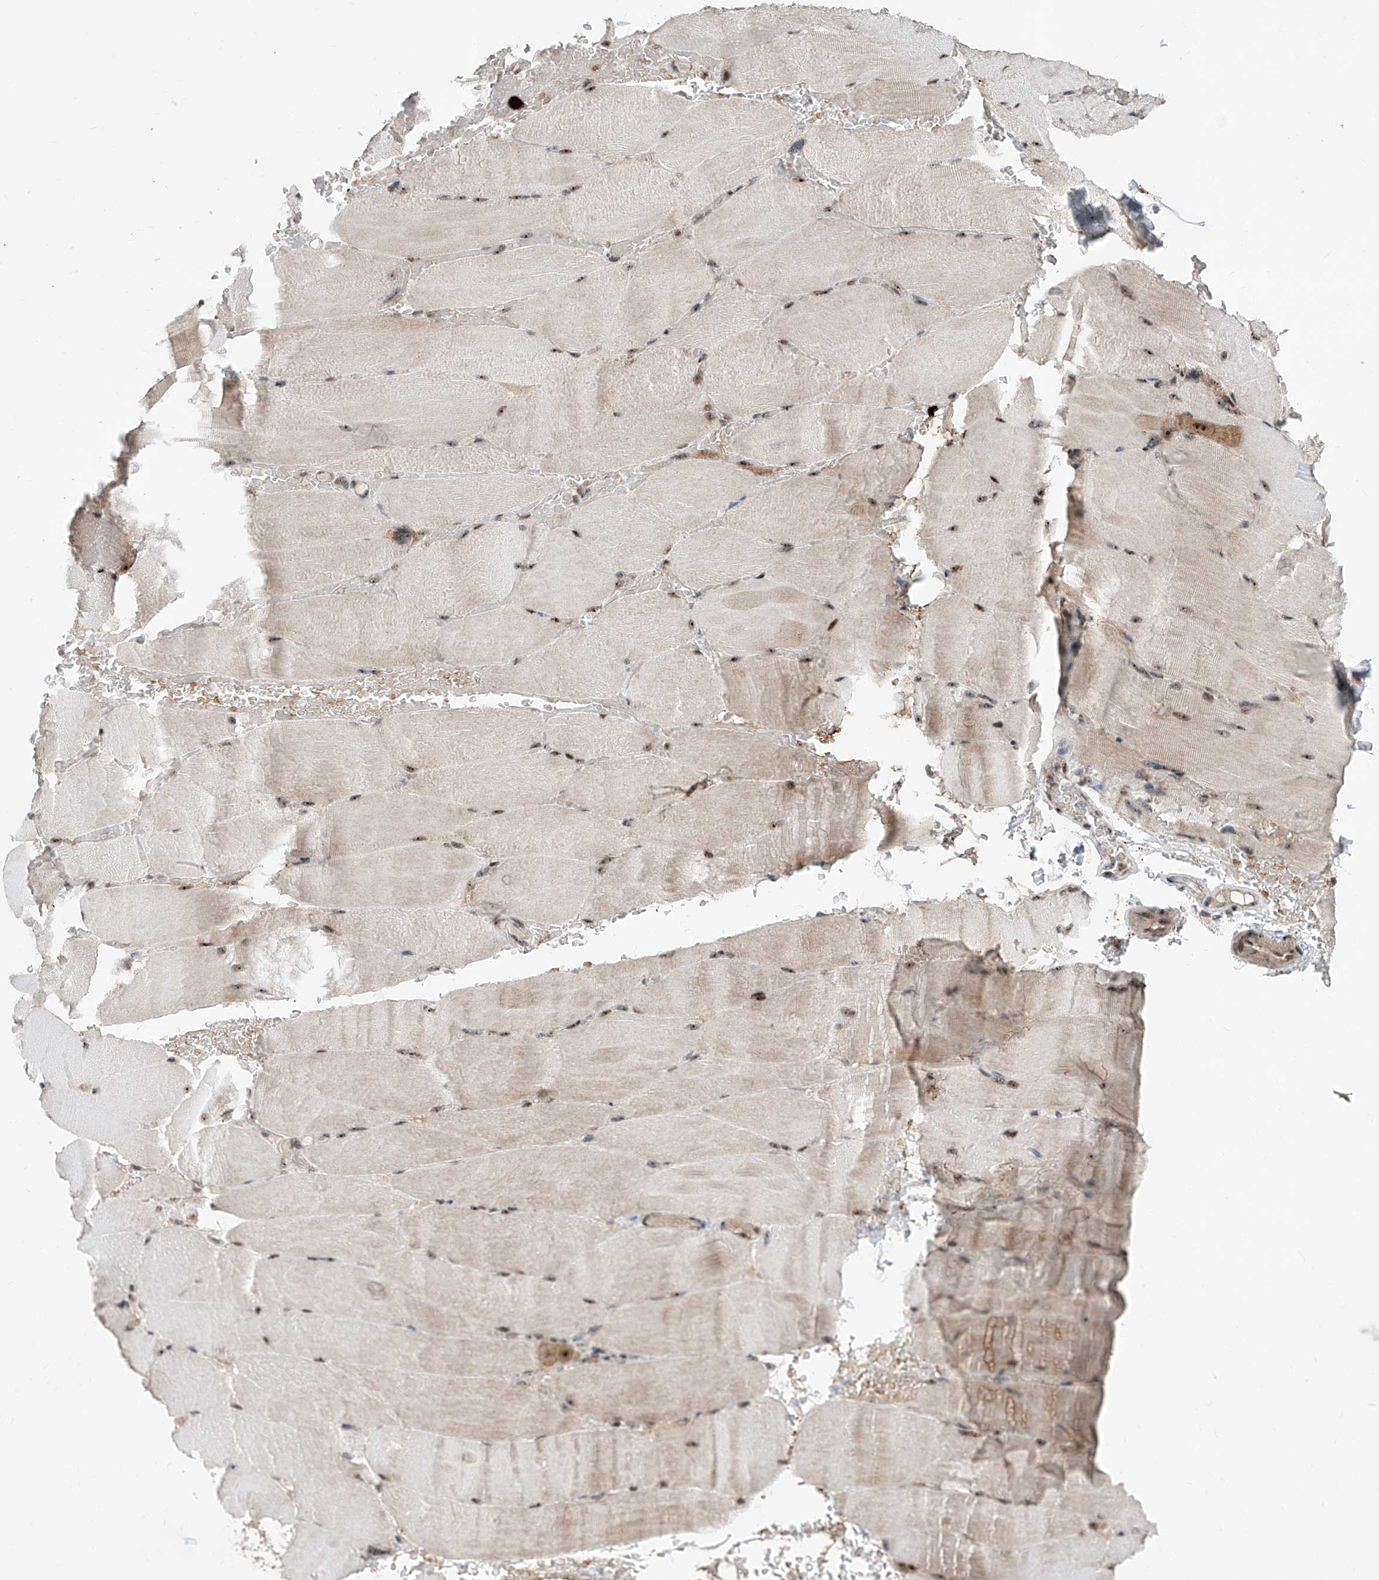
{"staining": {"intensity": "moderate", "quantity": "25%-75%", "location": "nuclear"}, "tissue": "skeletal muscle", "cell_type": "Myocytes", "image_type": "normal", "snomed": [{"axis": "morphology", "description": "Normal tissue, NOS"}, {"axis": "topography", "description": "Skeletal muscle"}, {"axis": "topography", "description": "Parathyroid gland"}], "caption": "The image shows staining of unremarkable skeletal muscle, revealing moderate nuclear protein staining (brown color) within myocytes. Using DAB (3,3'-diaminobenzidine) (brown) and hematoxylin (blue) stains, captured at high magnification using brightfield microscopy.", "gene": "SDE2", "patient": {"sex": "female", "age": 37}}